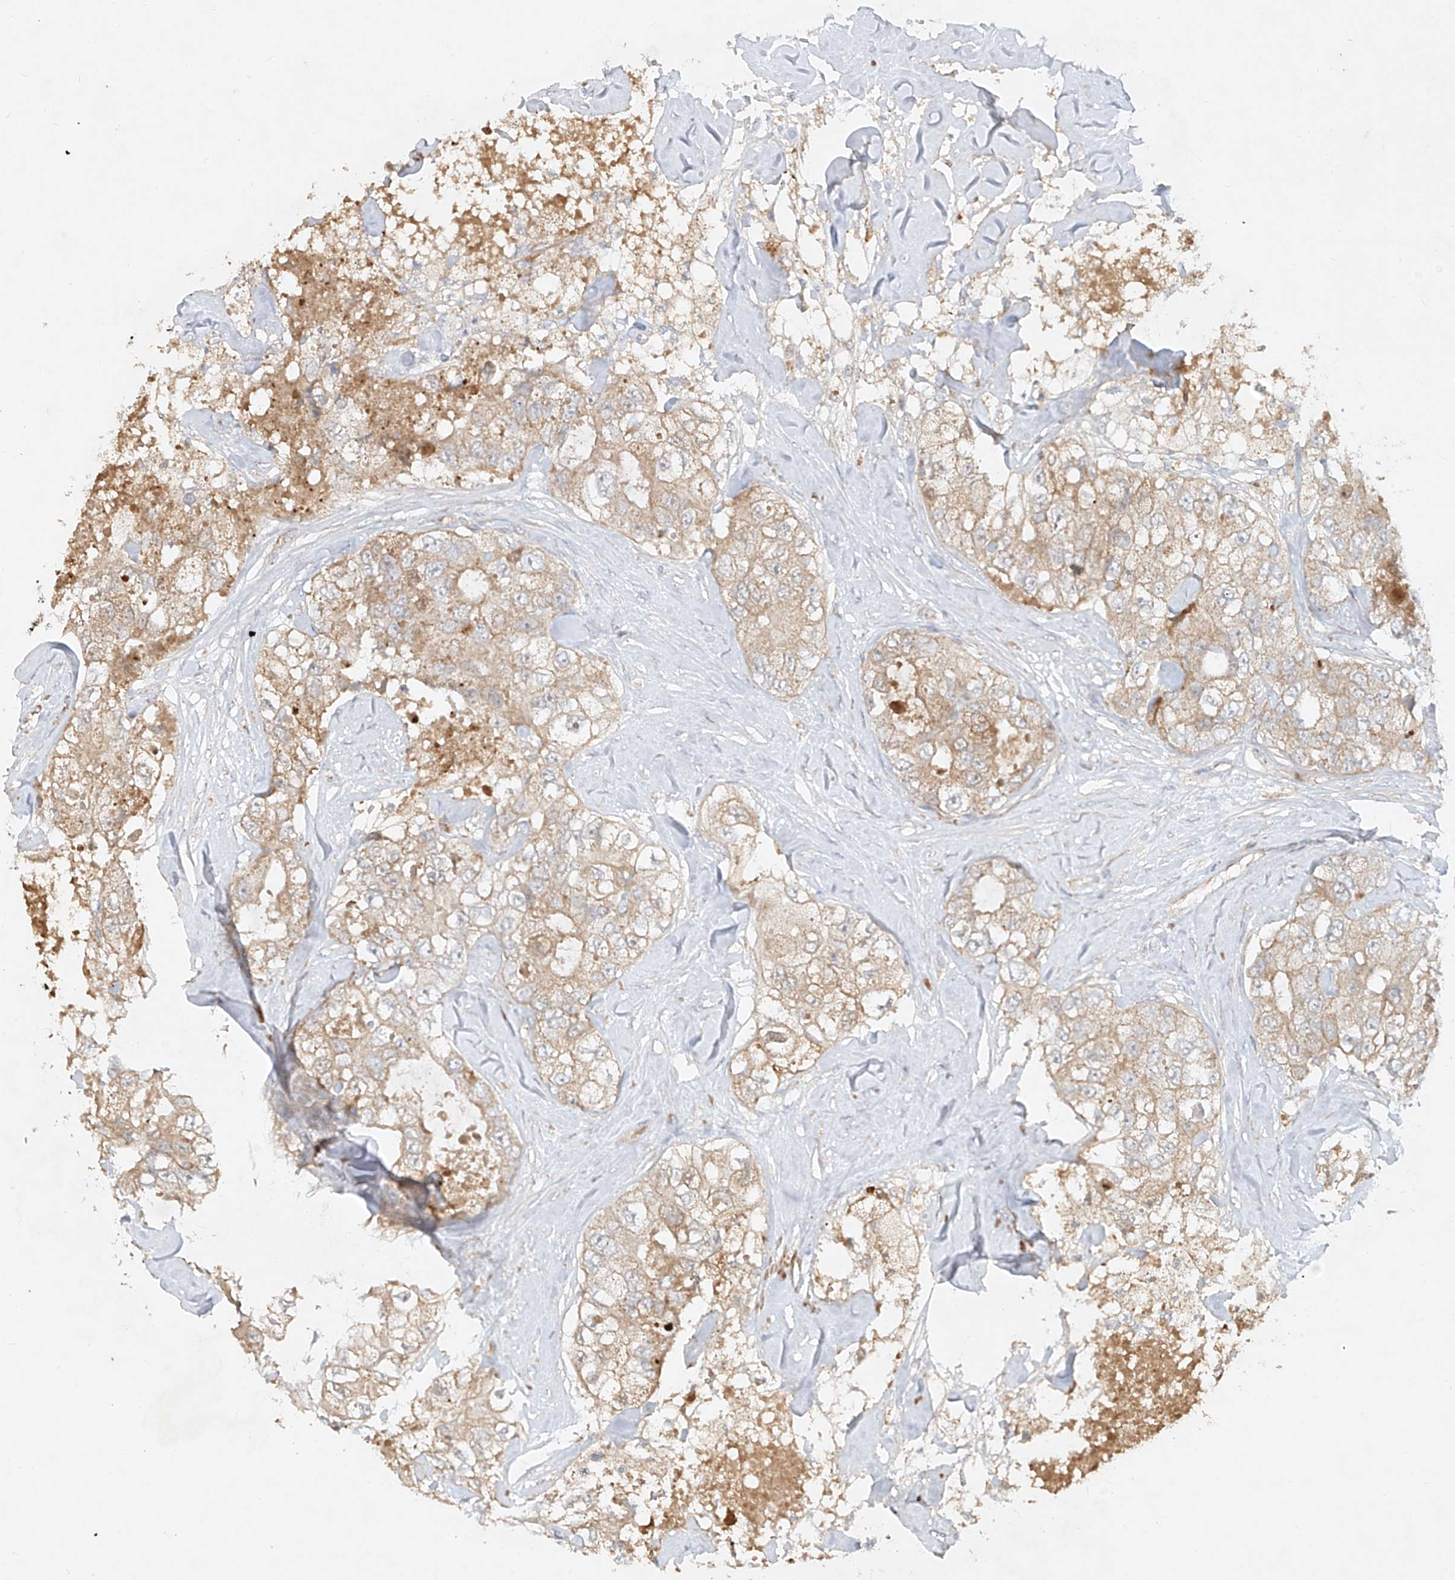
{"staining": {"intensity": "weak", "quantity": ">75%", "location": "cytoplasmic/membranous"}, "tissue": "breast cancer", "cell_type": "Tumor cells", "image_type": "cancer", "snomed": [{"axis": "morphology", "description": "Duct carcinoma"}, {"axis": "topography", "description": "Breast"}], "caption": "The histopathology image shows staining of breast invasive ductal carcinoma, revealing weak cytoplasmic/membranous protein staining (brown color) within tumor cells.", "gene": "KPNA7", "patient": {"sex": "female", "age": 62}}